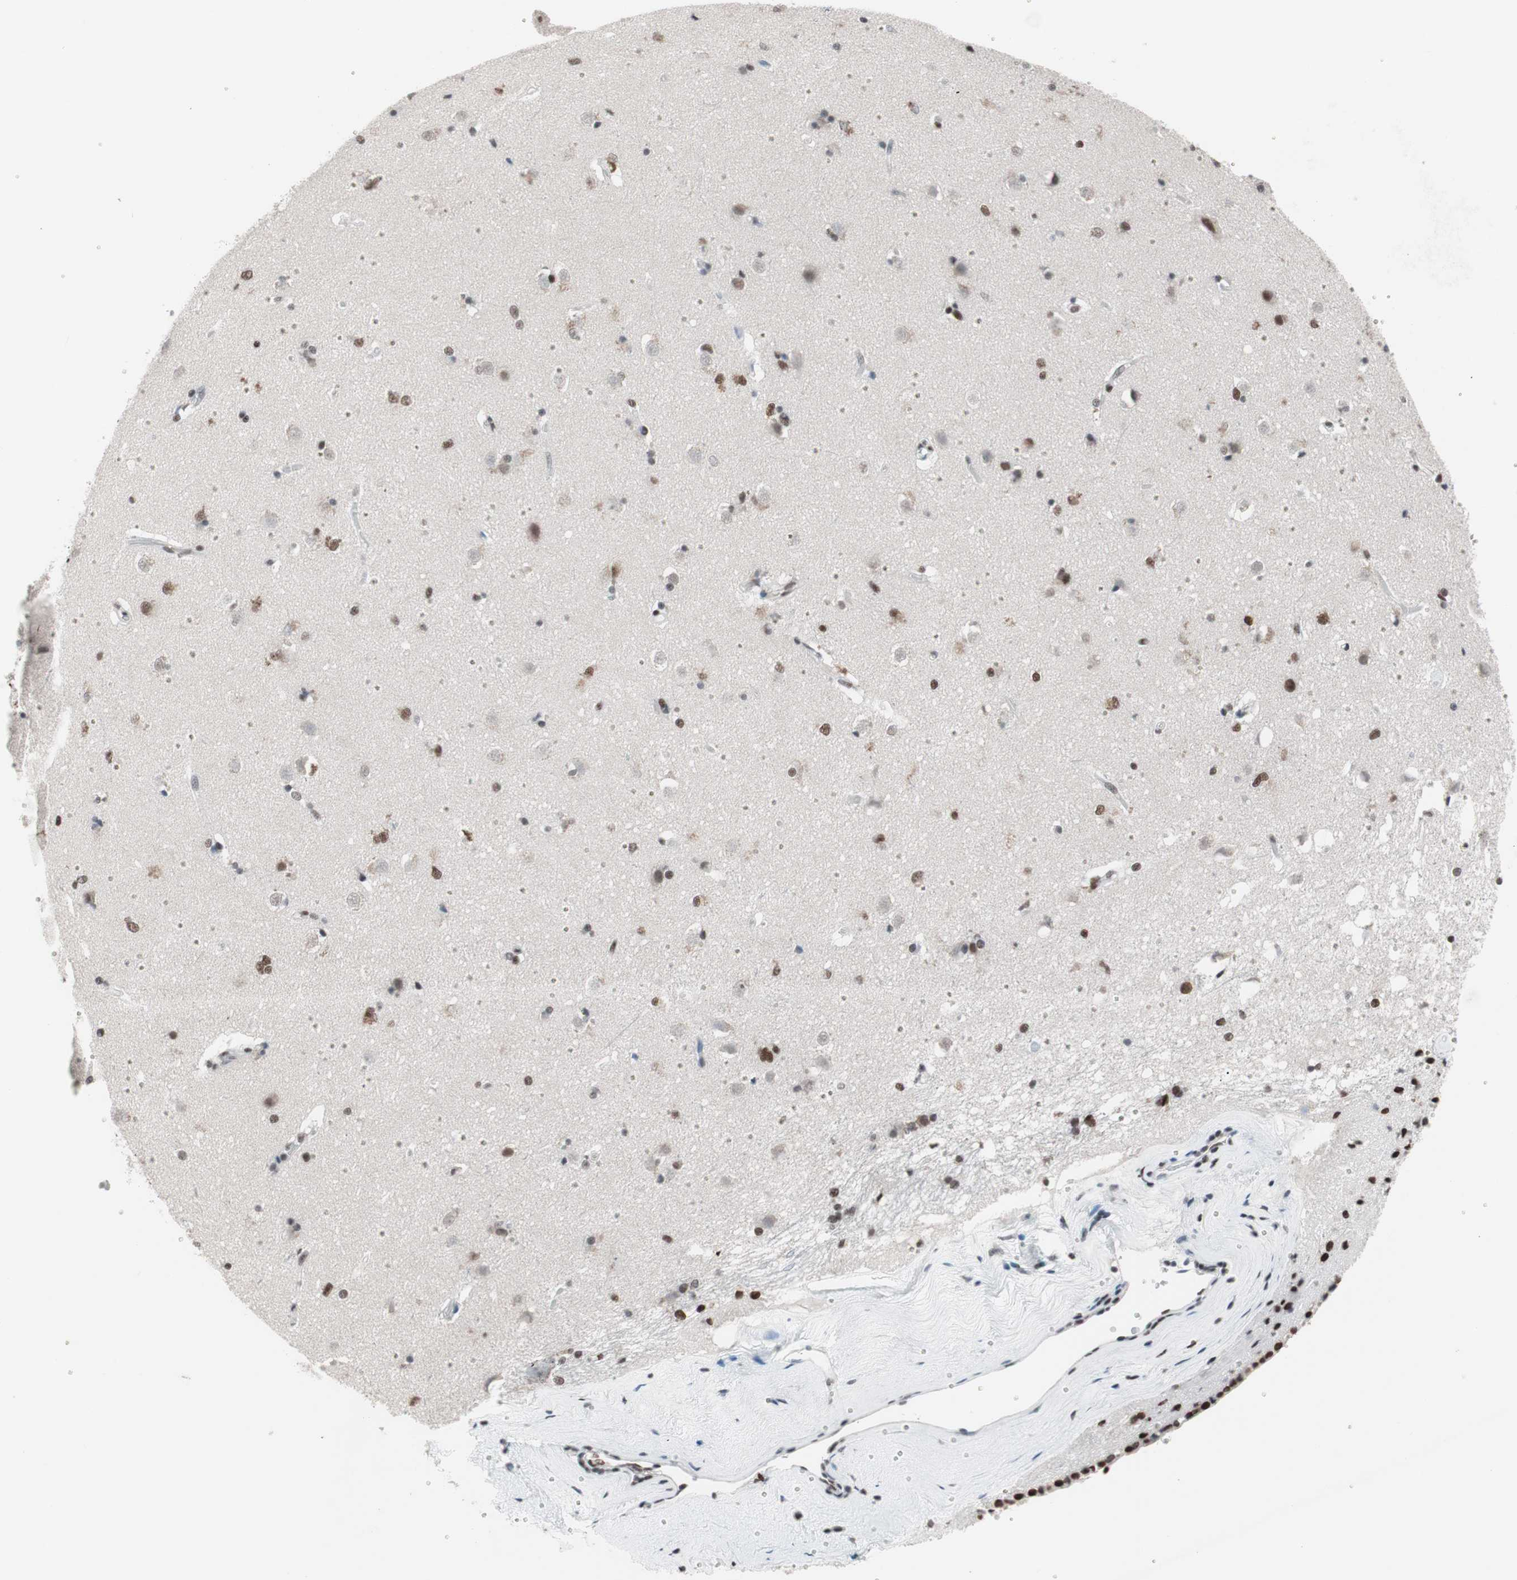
{"staining": {"intensity": "moderate", "quantity": "25%-75%", "location": "nuclear"}, "tissue": "caudate", "cell_type": "Glial cells", "image_type": "normal", "snomed": [{"axis": "morphology", "description": "Normal tissue, NOS"}, {"axis": "topography", "description": "Lateral ventricle wall"}], "caption": "Immunohistochemistry staining of benign caudate, which demonstrates medium levels of moderate nuclear expression in approximately 25%-75% of glial cells indicating moderate nuclear protein expression. The staining was performed using DAB (3,3'-diaminobenzidine) (brown) for protein detection and nuclei were counterstained in hematoxylin (blue).", "gene": "ARID1A", "patient": {"sex": "female", "age": 19}}